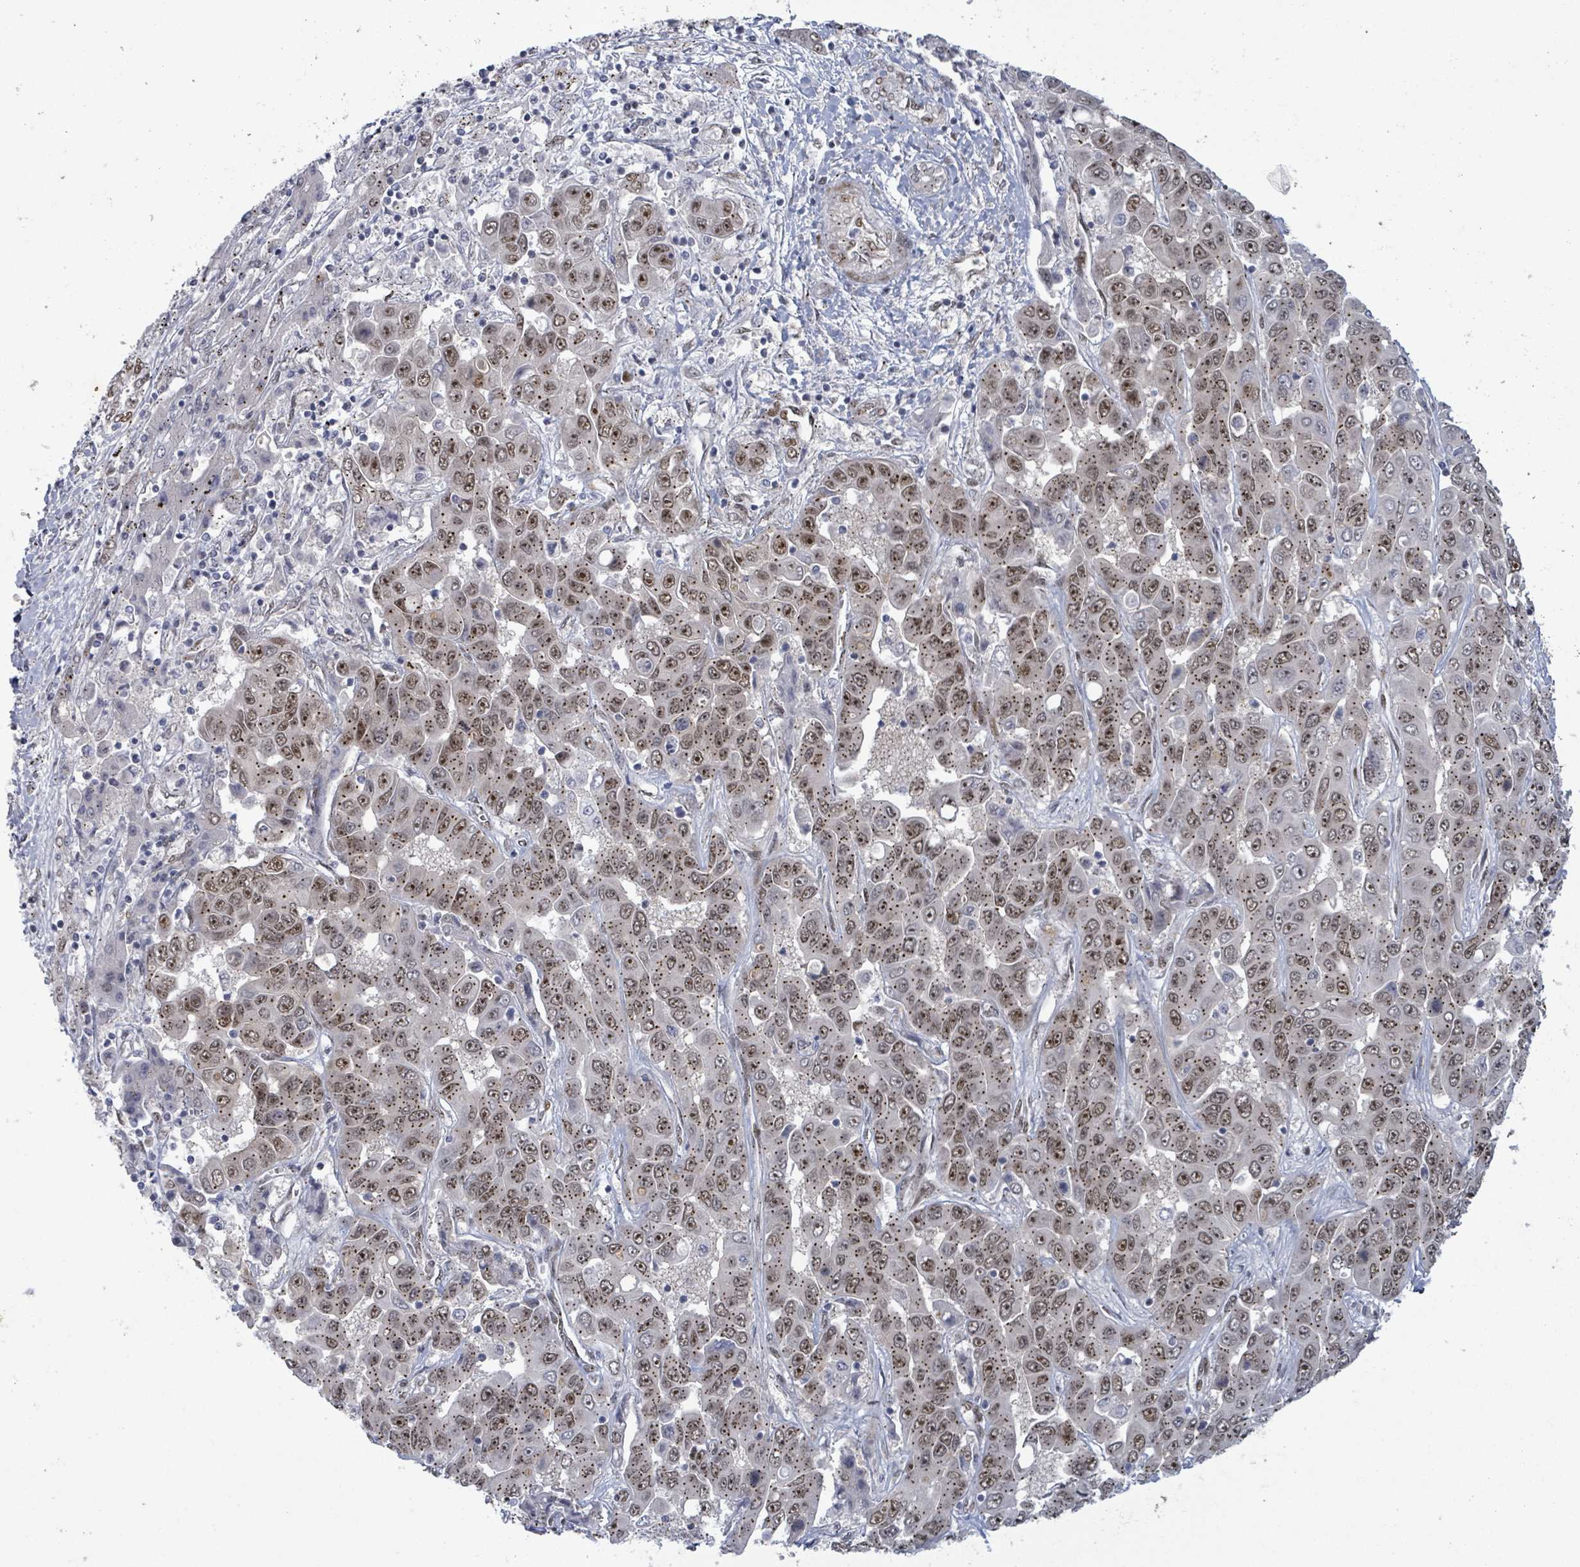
{"staining": {"intensity": "moderate", "quantity": ">75%", "location": "cytoplasmic/membranous,nuclear"}, "tissue": "liver cancer", "cell_type": "Tumor cells", "image_type": "cancer", "snomed": [{"axis": "morphology", "description": "Cholangiocarcinoma"}, {"axis": "topography", "description": "Liver"}], "caption": "A photomicrograph of human cholangiocarcinoma (liver) stained for a protein shows moderate cytoplasmic/membranous and nuclear brown staining in tumor cells.", "gene": "TUSC1", "patient": {"sex": "female", "age": 52}}